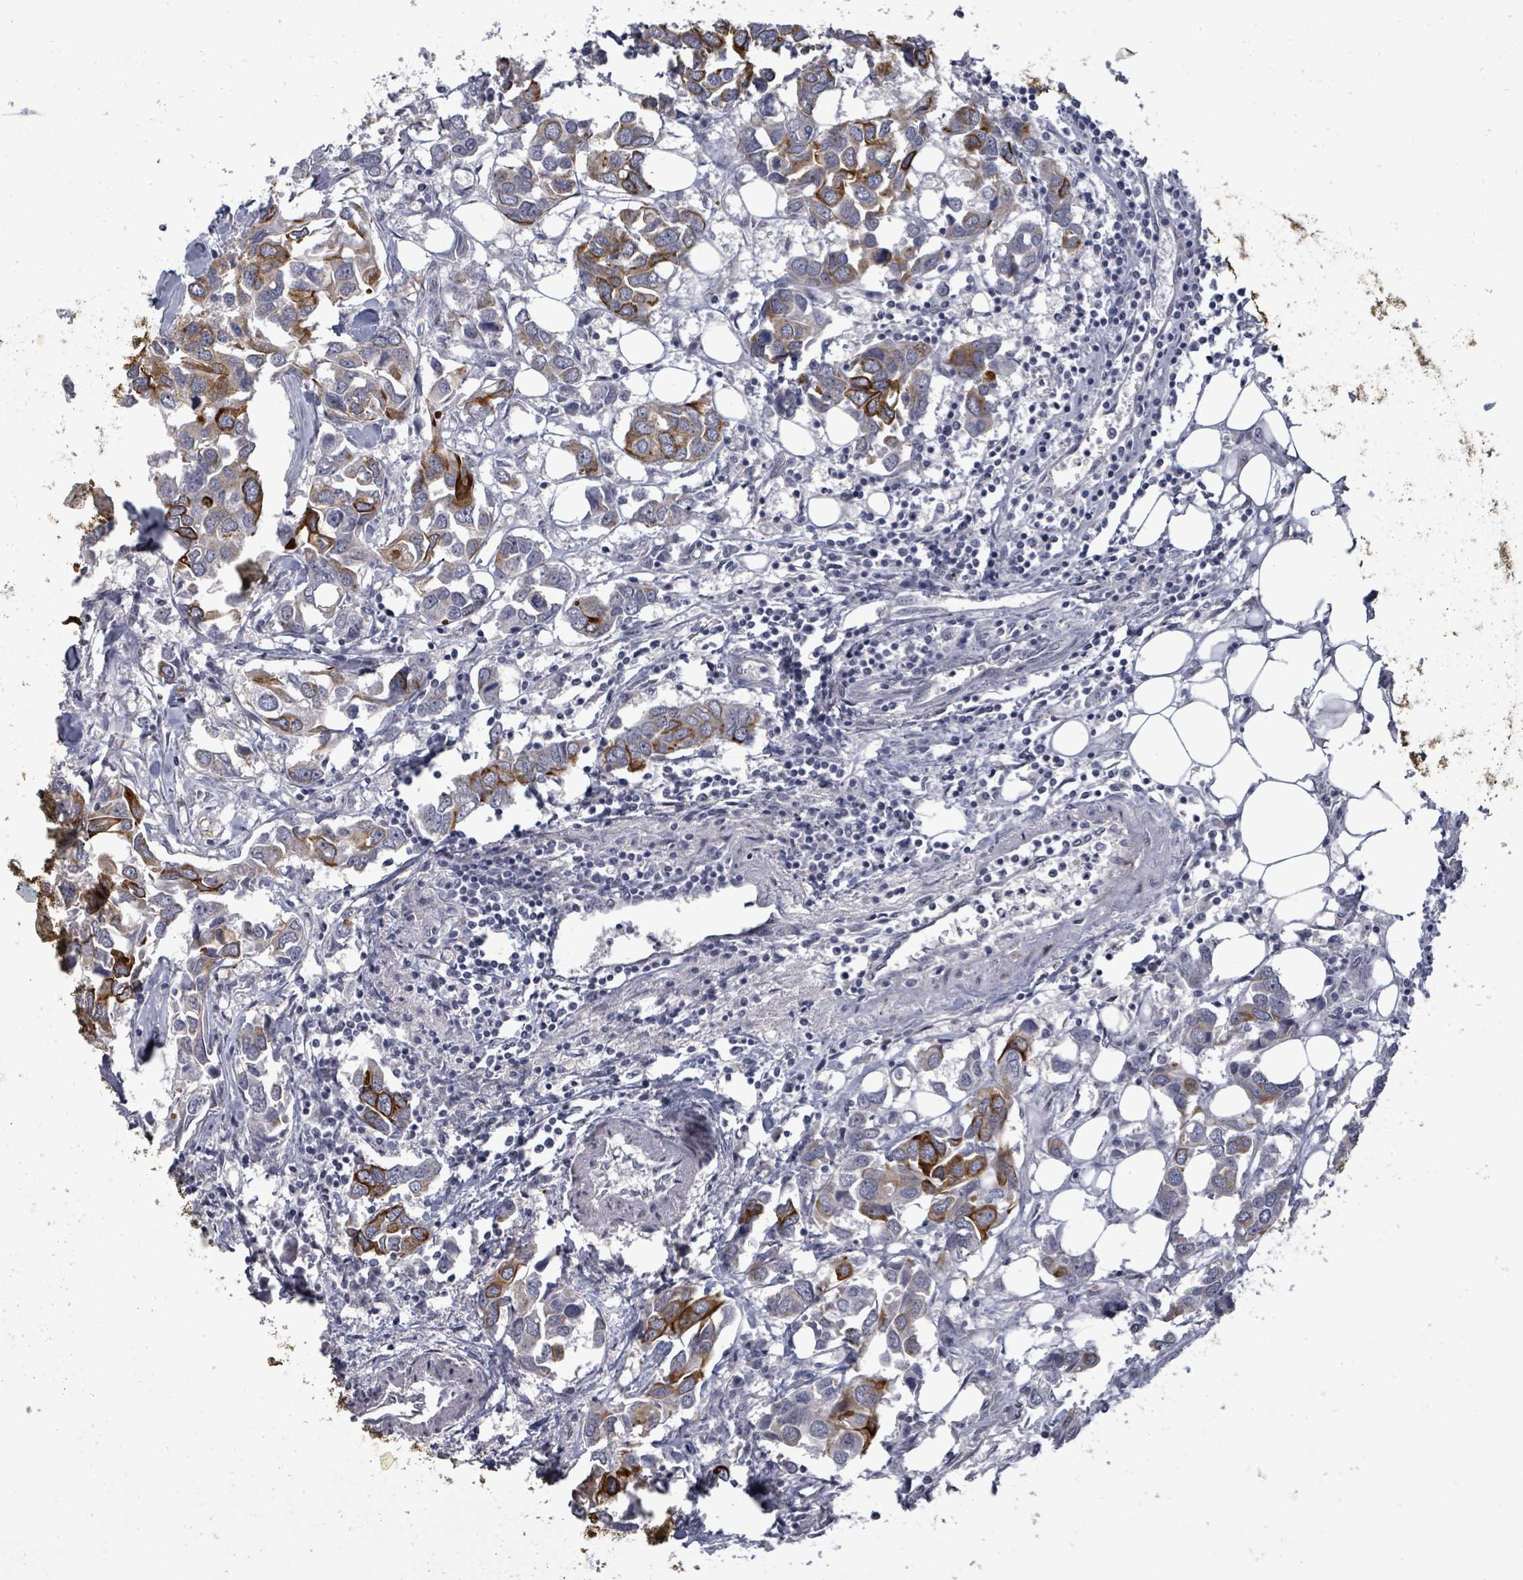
{"staining": {"intensity": "strong", "quantity": "25%-75%", "location": "cytoplasmic/membranous"}, "tissue": "breast cancer", "cell_type": "Tumor cells", "image_type": "cancer", "snomed": [{"axis": "morphology", "description": "Duct carcinoma"}, {"axis": "topography", "description": "Breast"}], "caption": "Immunohistochemical staining of breast intraductal carcinoma shows high levels of strong cytoplasmic/membranous staining in about 25%-75% of tumor cells.", "gene": "PTPN20", "patient": {"sex": "female", "age": 83}}